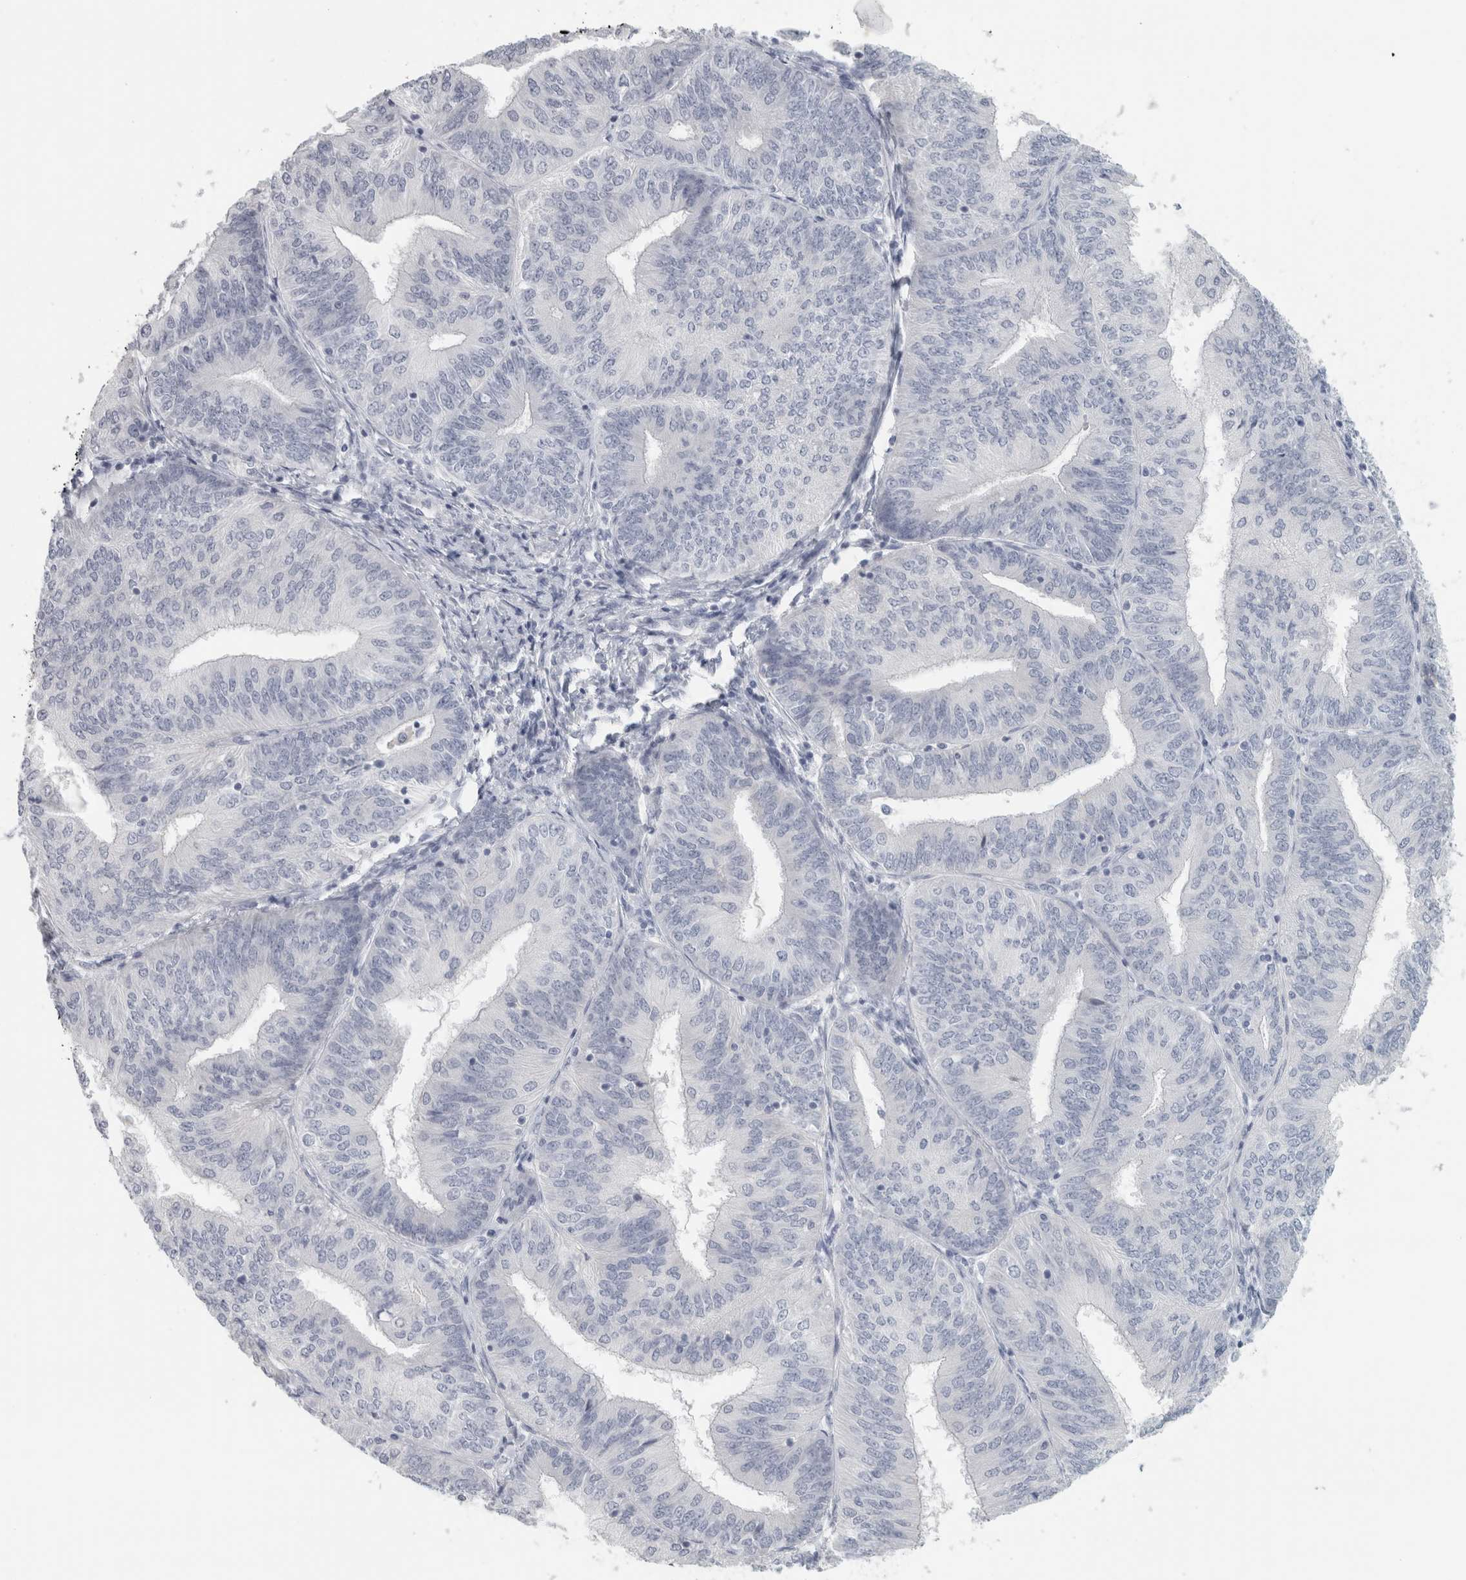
{"staining": {"intensity": "negative", "quantity": "none", "location": "none"}, "tissue": "endometrial cancer", "cell_type": "Tumor cells", "image_type": "cancer", "snomed": [{"axis": "morphology", "description": "Adenocarcinoma, NOS"}, {"axis": "topography", "description": "Endometrium"}], "caption": "This is an IHC micrograph of endometrial adenocarcinoma. There is no staining in tumor cells.", "gene": "SLC28A3", "patient": {"sex": "female", "age": 58}}